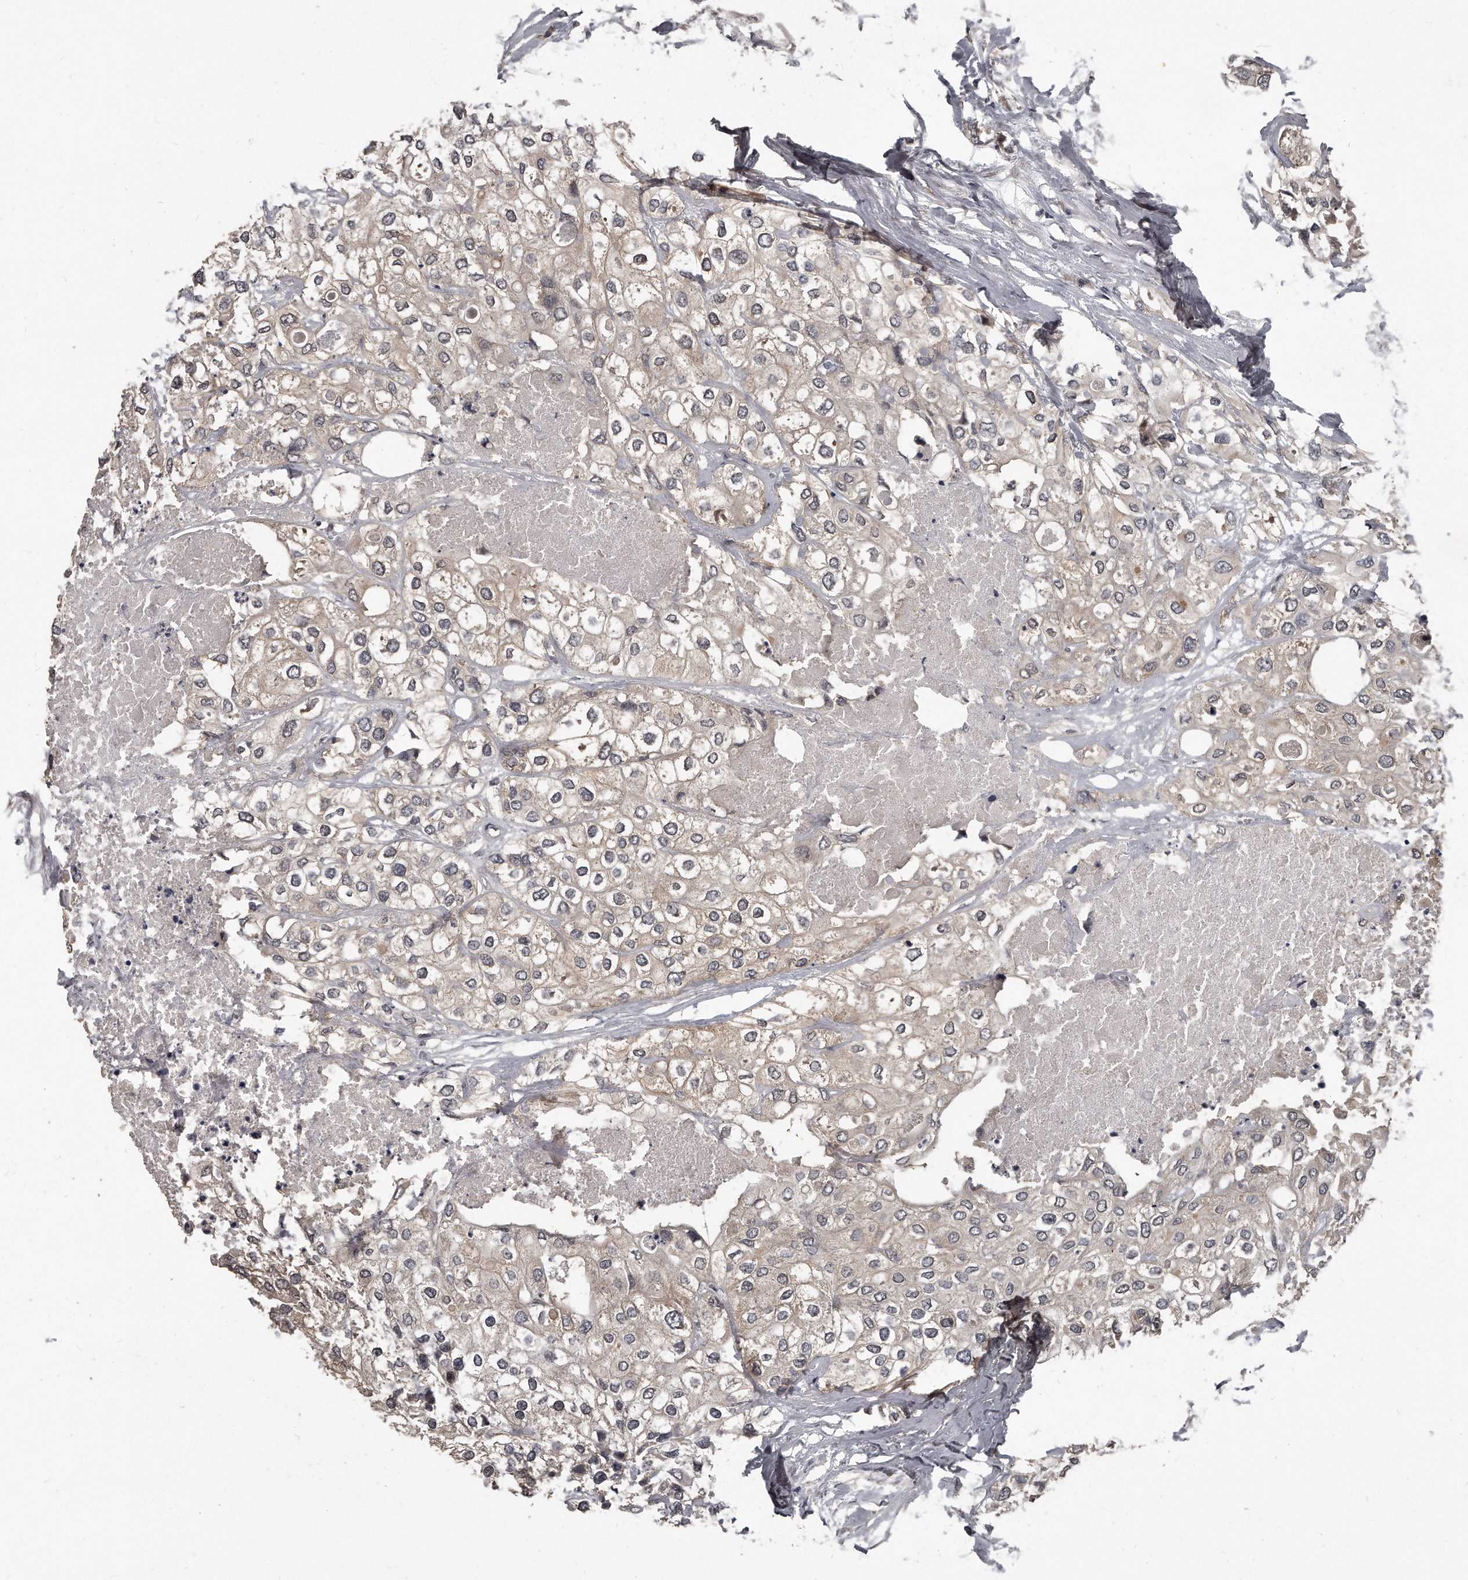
{"staining": {"intensity": "weak", "quantity": "25%-75%", "location": "cytoplasmic/membranous"}, "tissue": "urothelial cancer", "cell_type": "Tumor cells", "image_type": "cancer", "snomed": [{"axis": "morphology", "description": "Urothelial carcinoma, High grade"}, {"axis": "topography", "description": "Urinary bladder"}], "caption": "Urothelial carcinoma (high-grade) was stained to show a protein in brown. There is low levels of weak cytoplasmic/membranous positivity in approximately 25%-75% of tumor cells.", "gene": "GRB10", "patient": {"sex": "male", "age": 64}}